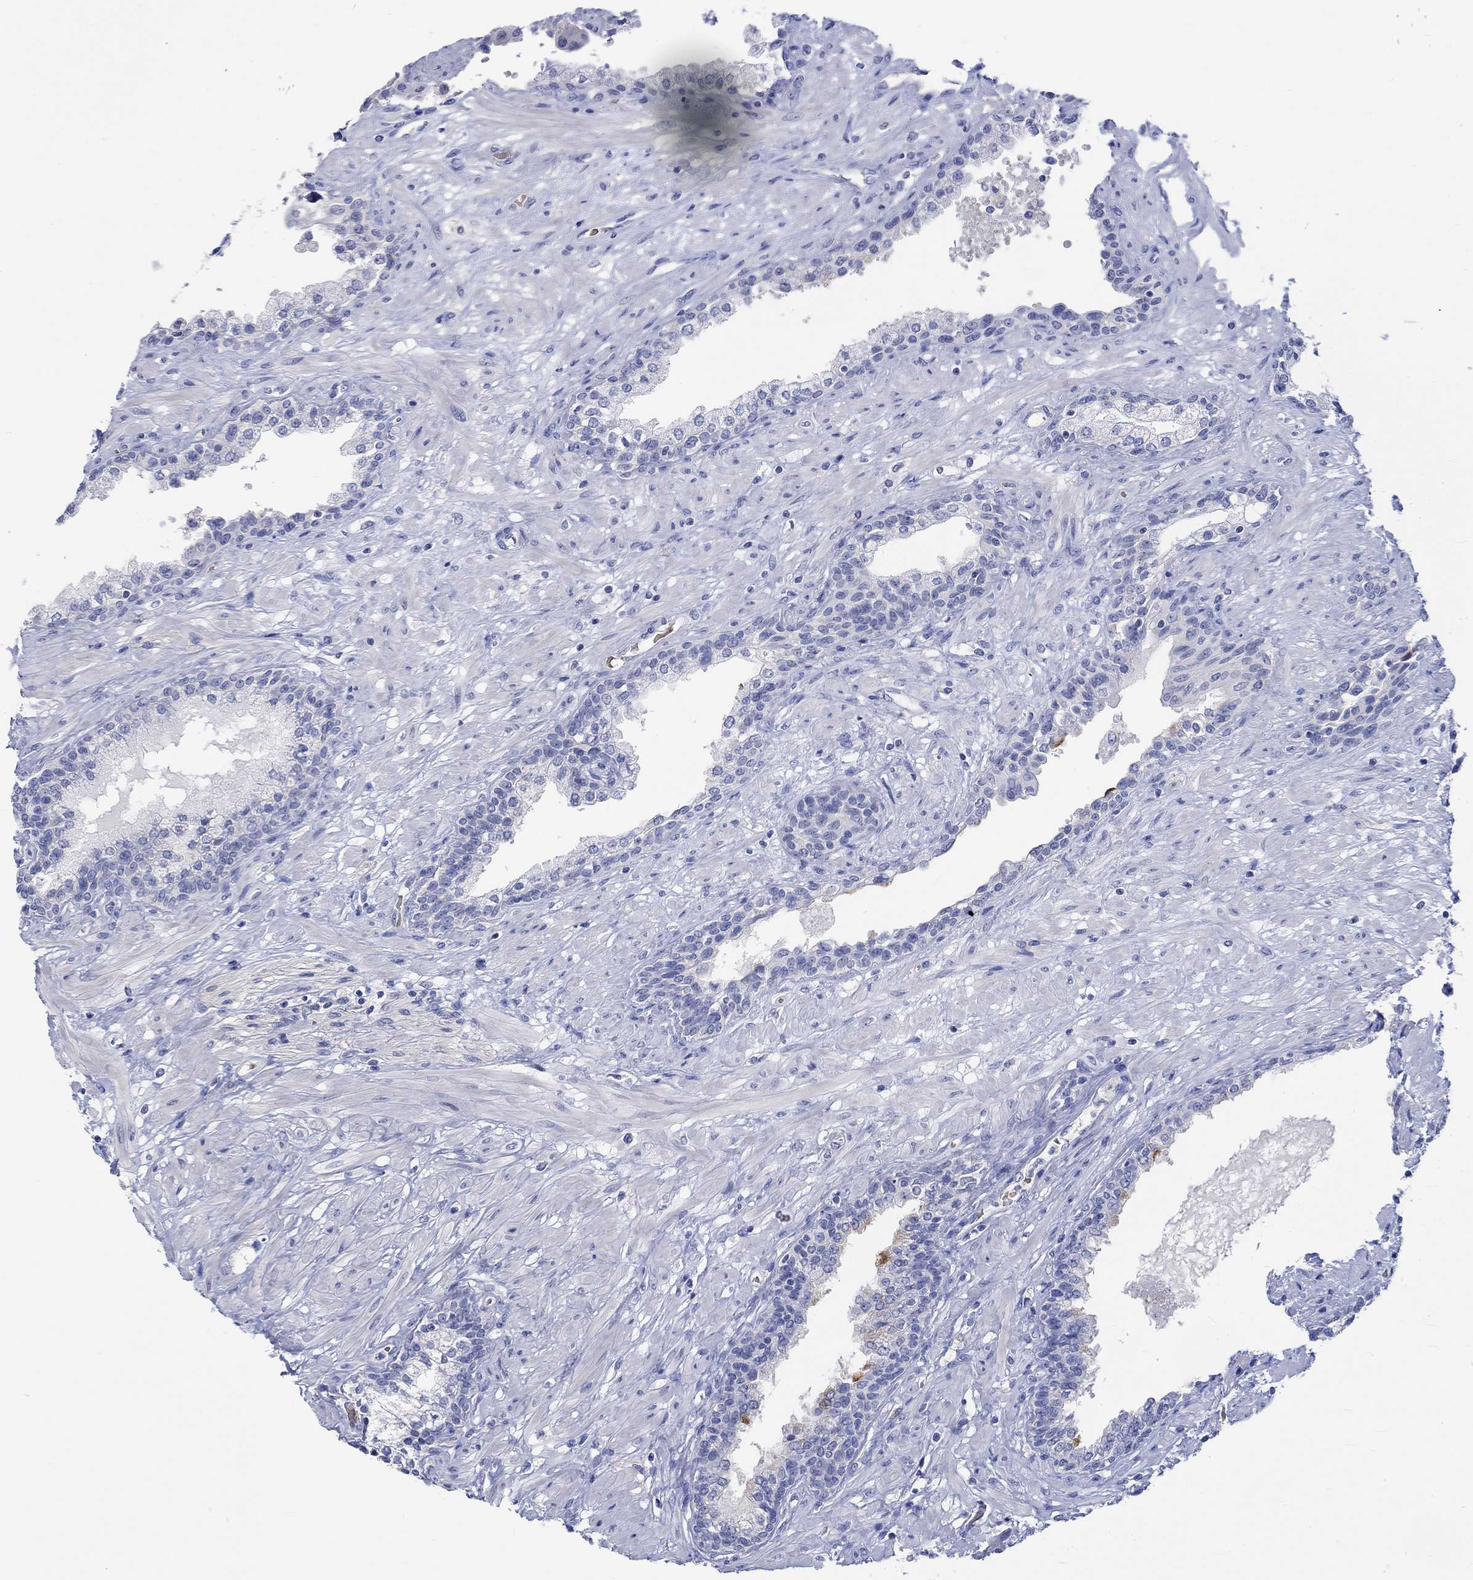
{"staining": {"intensity": "negative", "quantity": "none", "location": "none"}, "tissue": "prostate", "cell_type": "Glandular cells", "image_type": "normal", "snomed": [{"axis": "morphology", "description": "Normal tissue, NOS"}, {"axis": "topography", "description": "Prostate"}], "caption": "There is no significant positivity in glandular cells of prostate. (DAB immunohistochemistry visualized using brightfield microscopy, high magnification).", "gene": "KCNA1", "patient": {"sex": "male", "age": 63}}